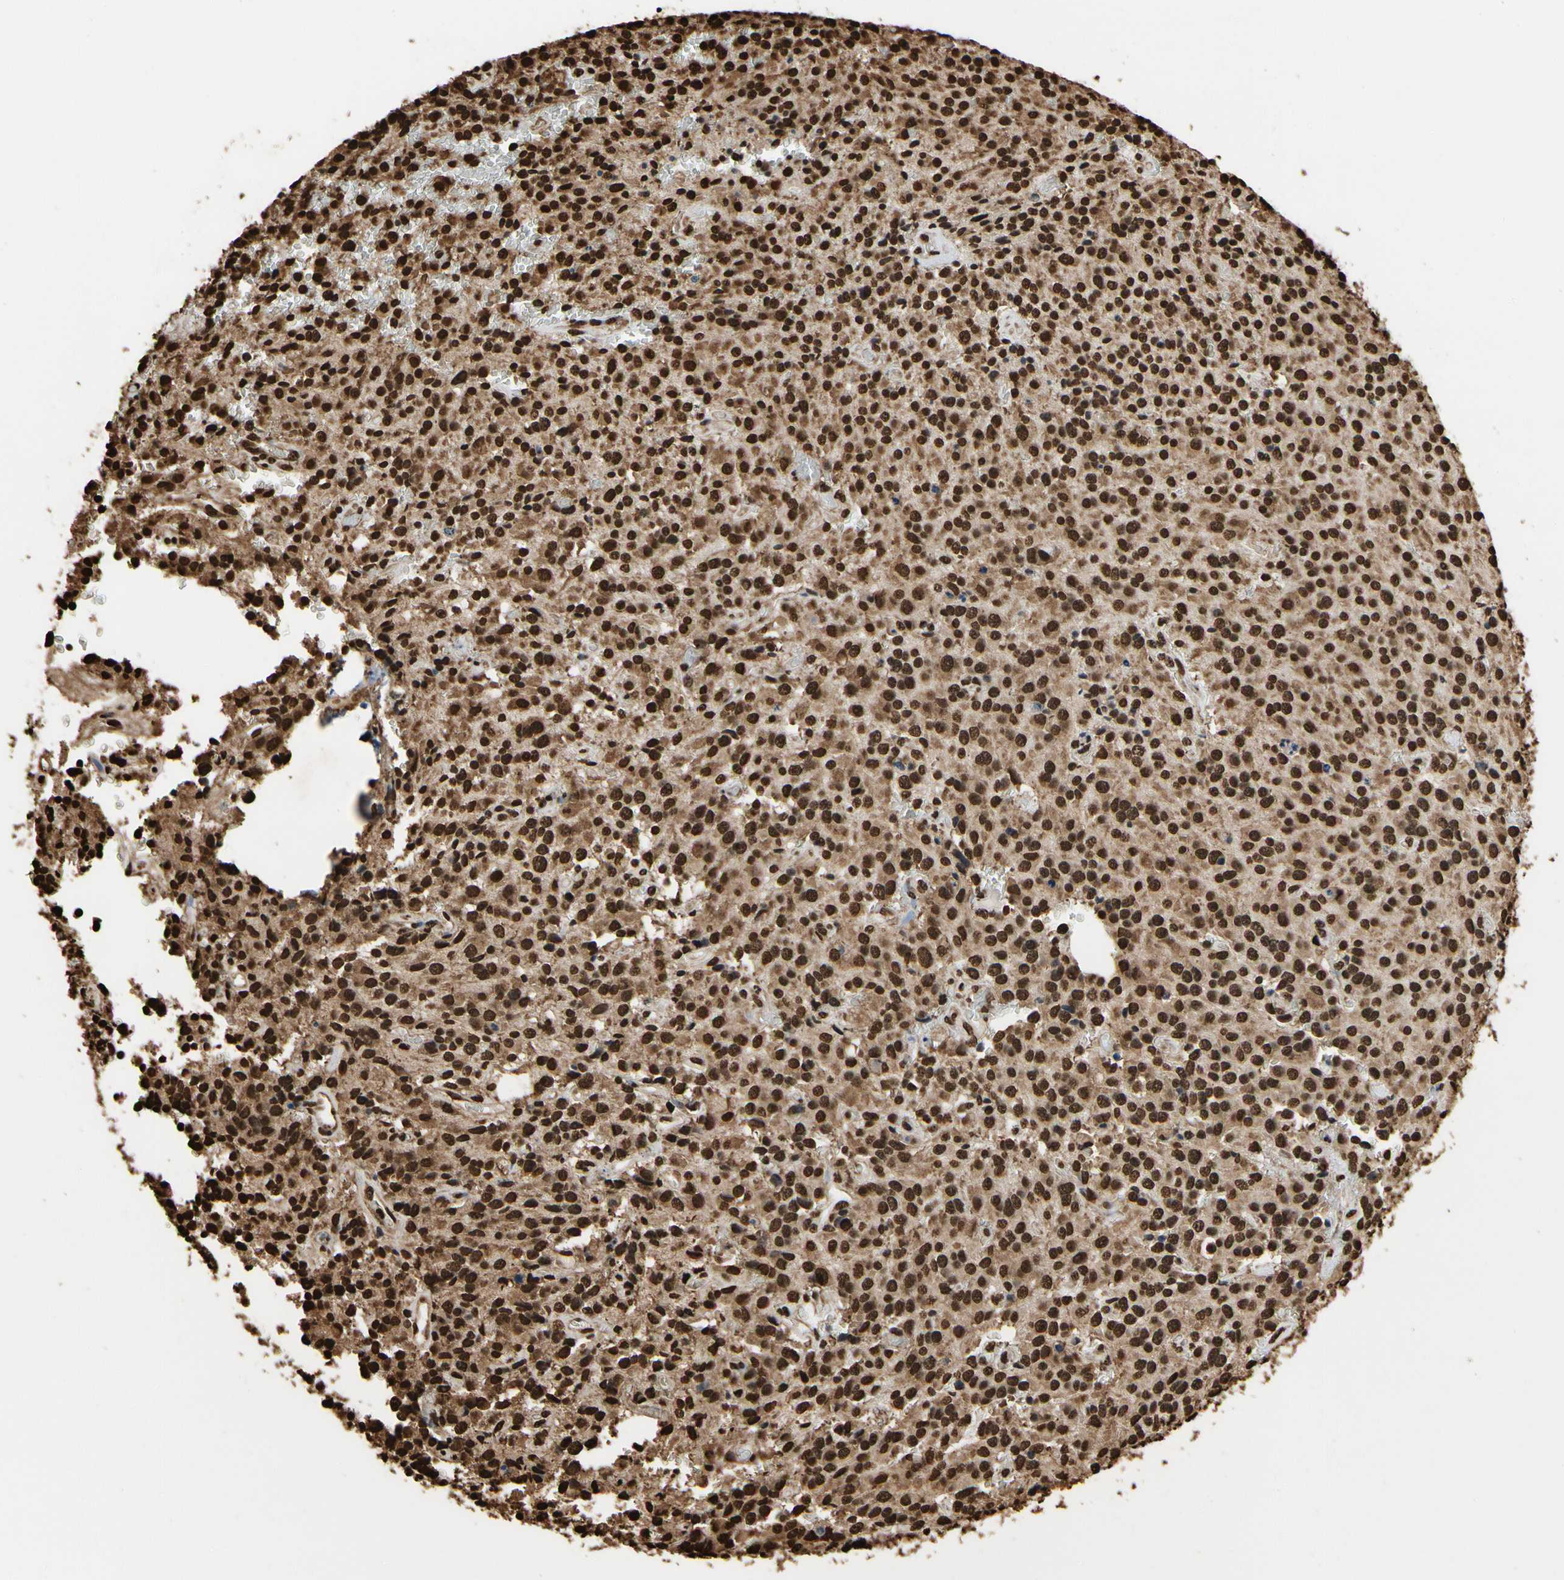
{"staining": {"intensity": "strong", "quantity": ">75%", "location": "cytoplasmic/membranous,nuclear"}, "tissue": "glioma", "cell_type": "Tumor cells", "image_type": "cancer", "snomed": [{"axis": "morphology", "description": "Glioma, malignant, Low grade"}, {"axis": "topography", "description": "Brain"}], "caption": "There is high levels of strong cytoplasmic/membranous and nuclear expression in tumor cells of glioma, as demonstrated by immunohistochemical staining (brown color).", "gene": "HNRNPK", "patient": {"sex": "male", "age": 58}}